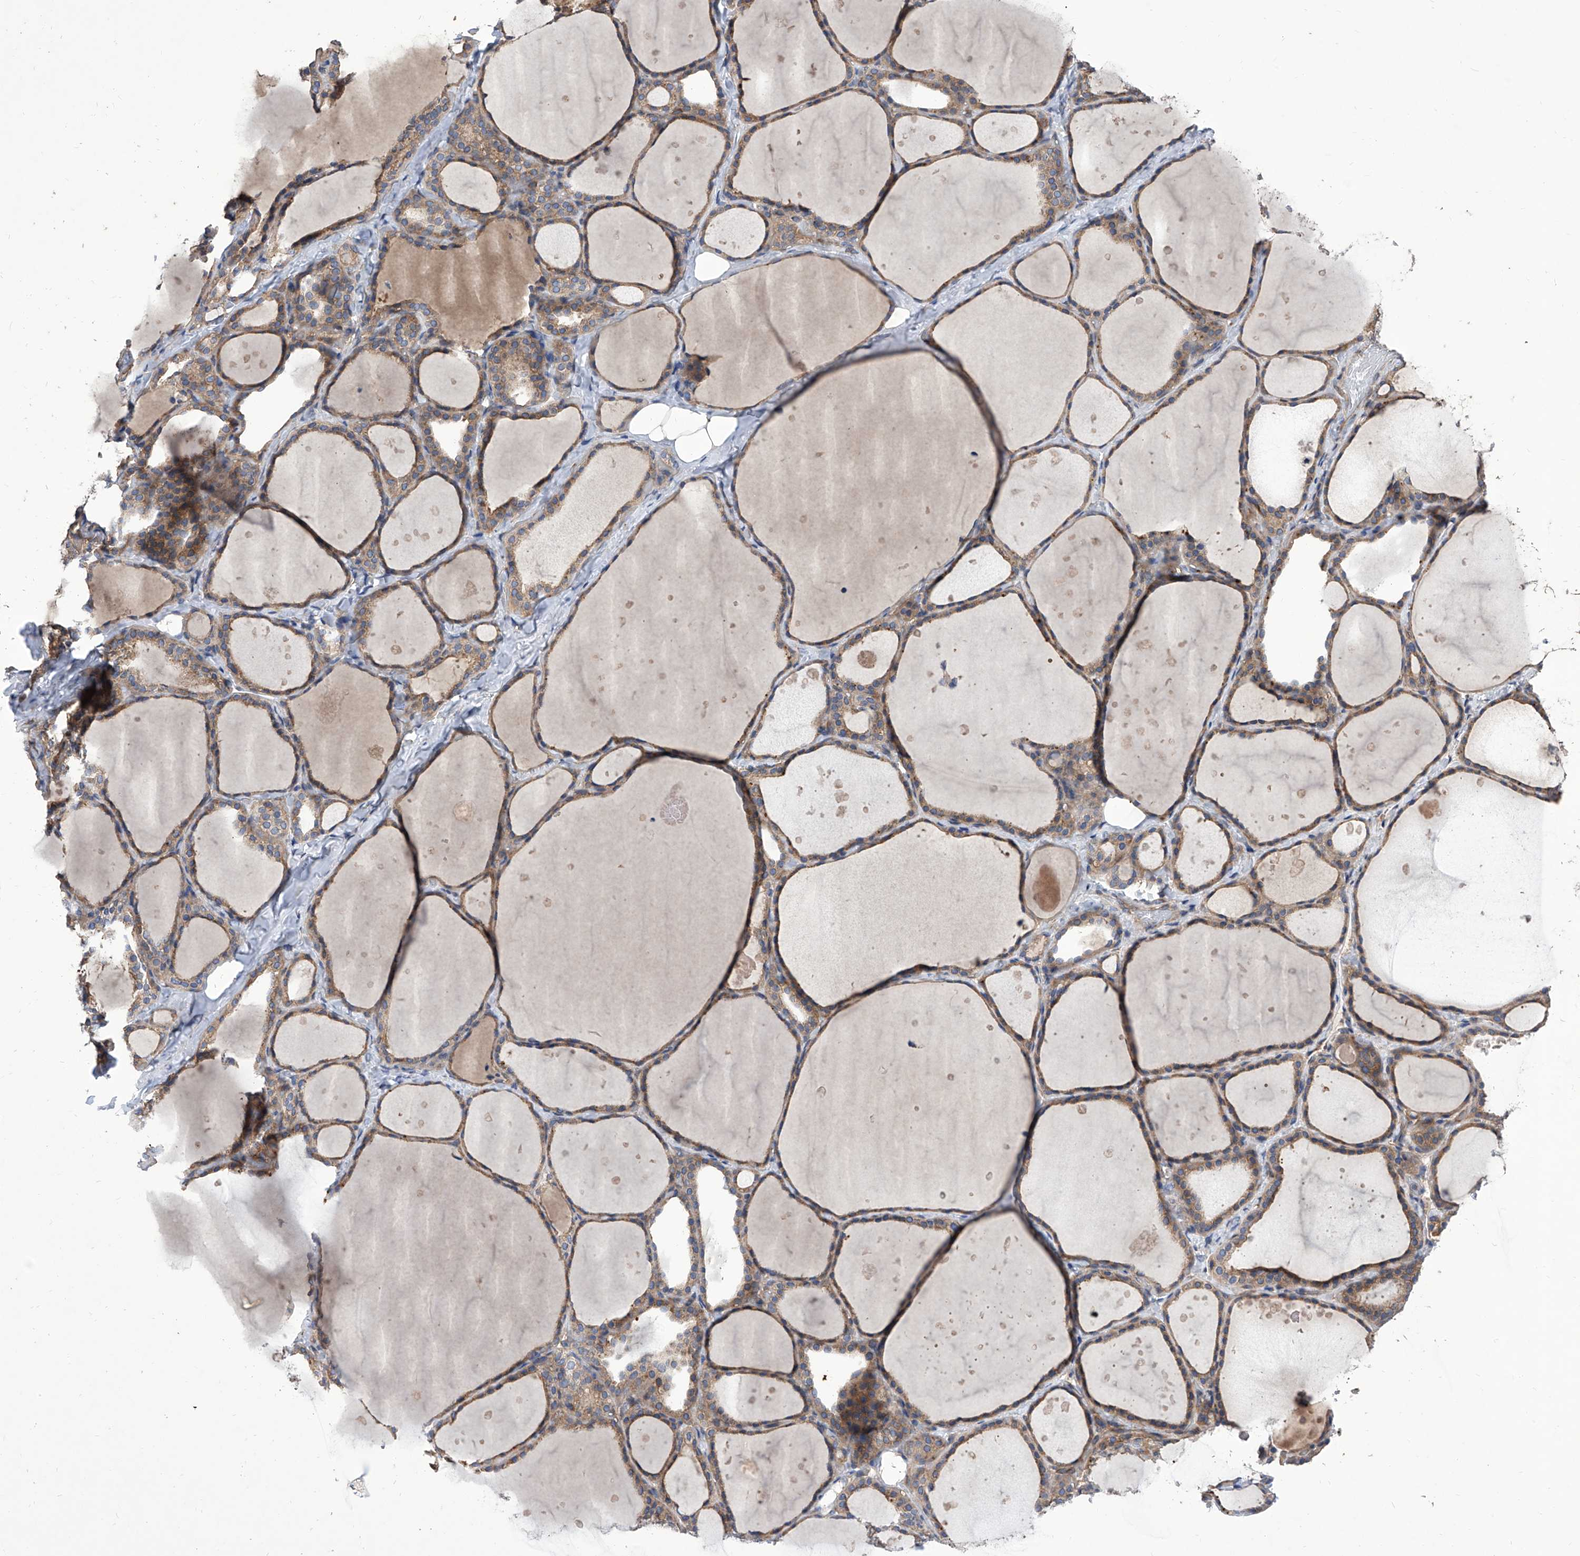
{"staining": {"intensity": "moderate", "quantity": ">75%", "location": "cytoplasmic/membranous"}, "tissue": "thyroid gland", "cell_type": "Glandular cells", "image_type": "normal", "snomed": [{"axis": "morphology", "description": "Normal tissue, NOS"}, {"axis": "topography", "description": "Thyroid gland"}], "caption": "IHC (DAB (3,3'-diaminobenzidine)) staining of normal thyroid gland displays moderate cytoplasmic/membranous protein expression in approximately >75% of glandular cells.", "gene": "TJAP1", "patient": {"sex": "female", "age": 44}}